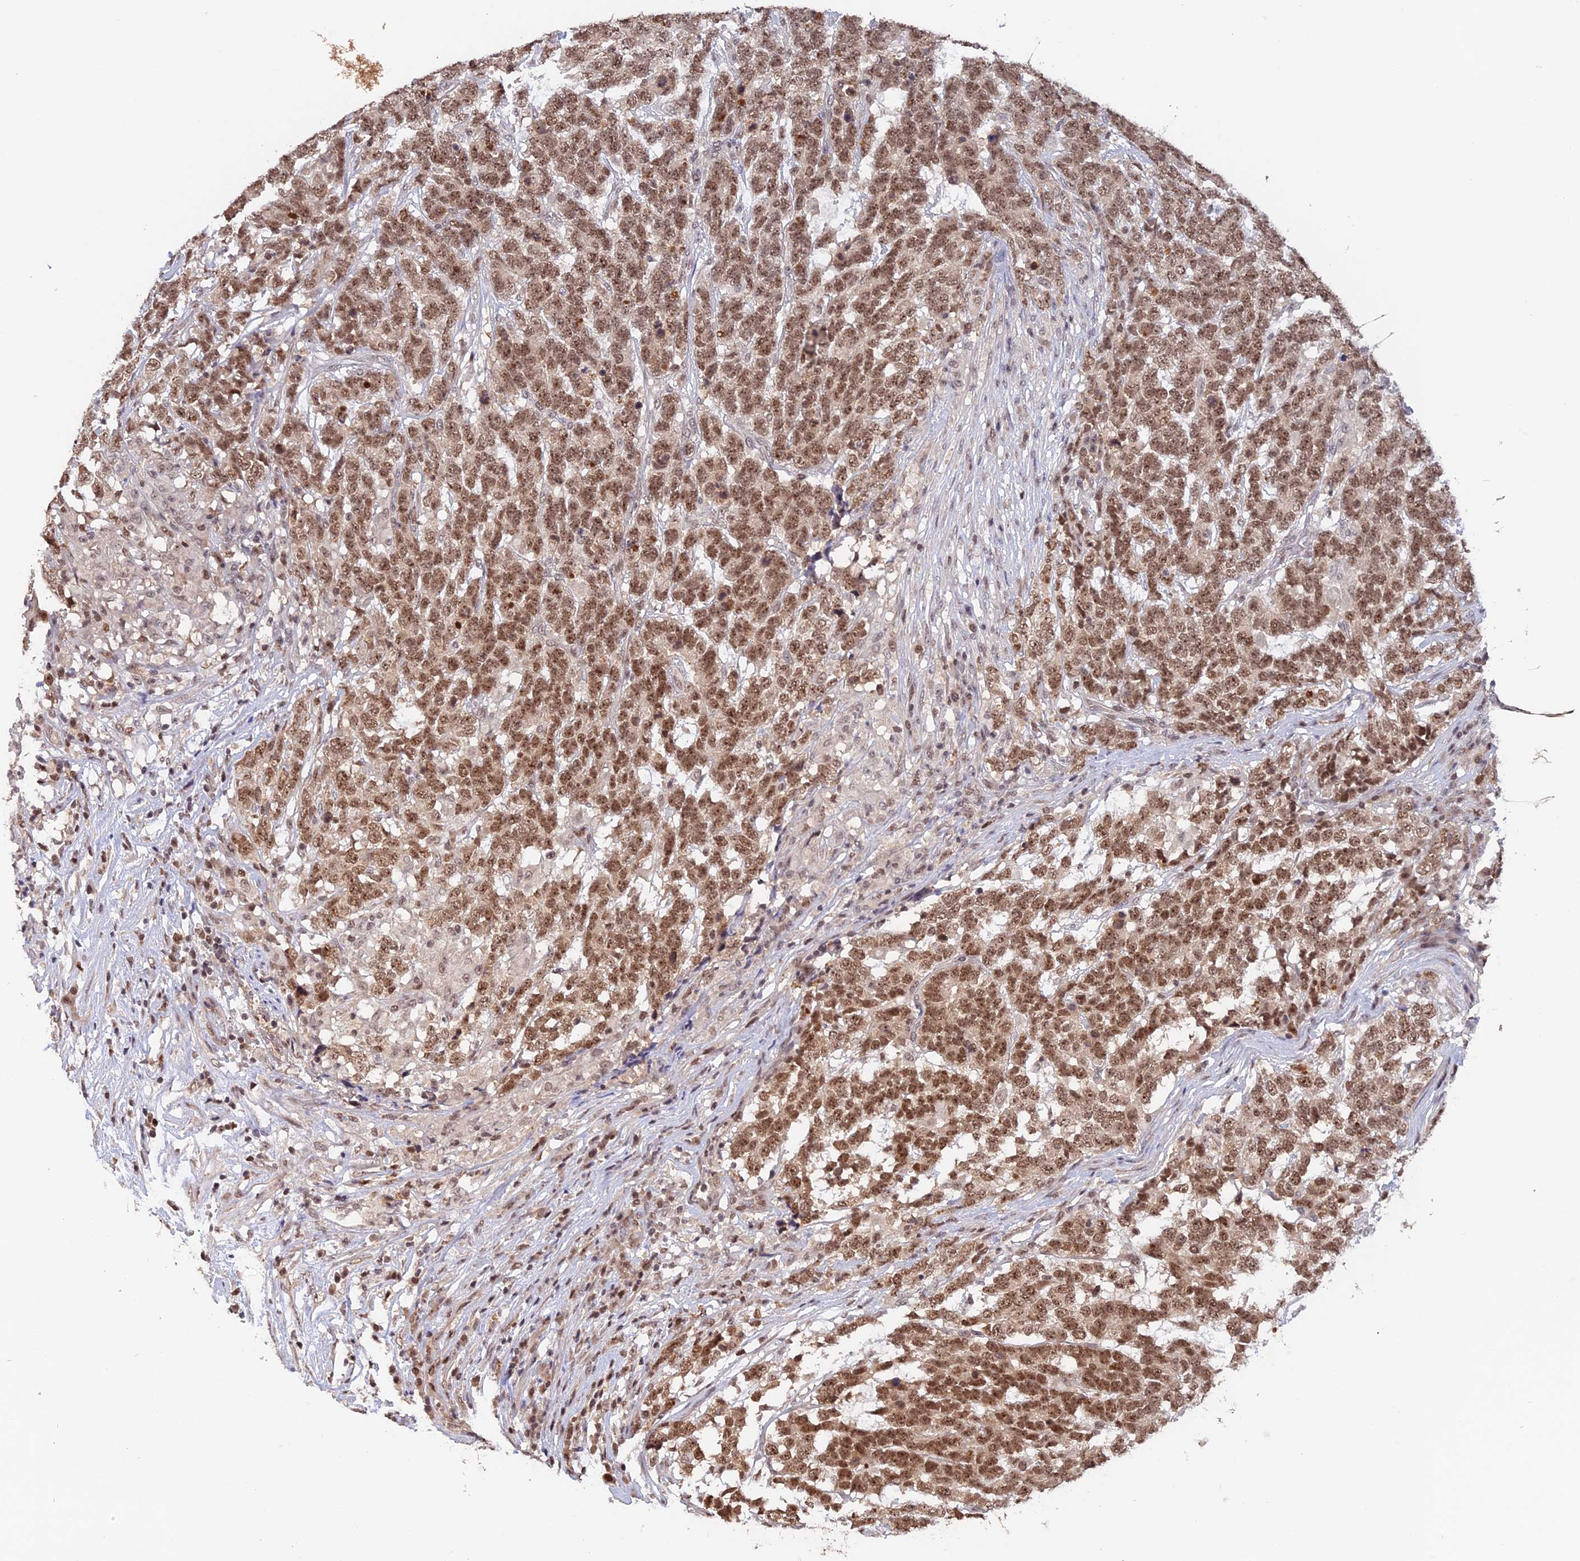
{"staining": {"intensity": "moderate", "quantity": ">75%", "location": "nuclear"}, "tissue": "testis cancer", "cell_type": "Tumor cells", "image_type": "cancer", "snomed": [{"axis": "morphology", "description": "Carcinoma, Embryonal, NOS"}, {"axis": "topography", "description": "Testis"}], "caption": "This micrograph reveals IHC staining of human embryonal carcinoma (testis), with medium moderate nuclear staining in about >75% of tumor cells.", "gene": "RFC5", "patient": {"sex": "male", "age": 26}}